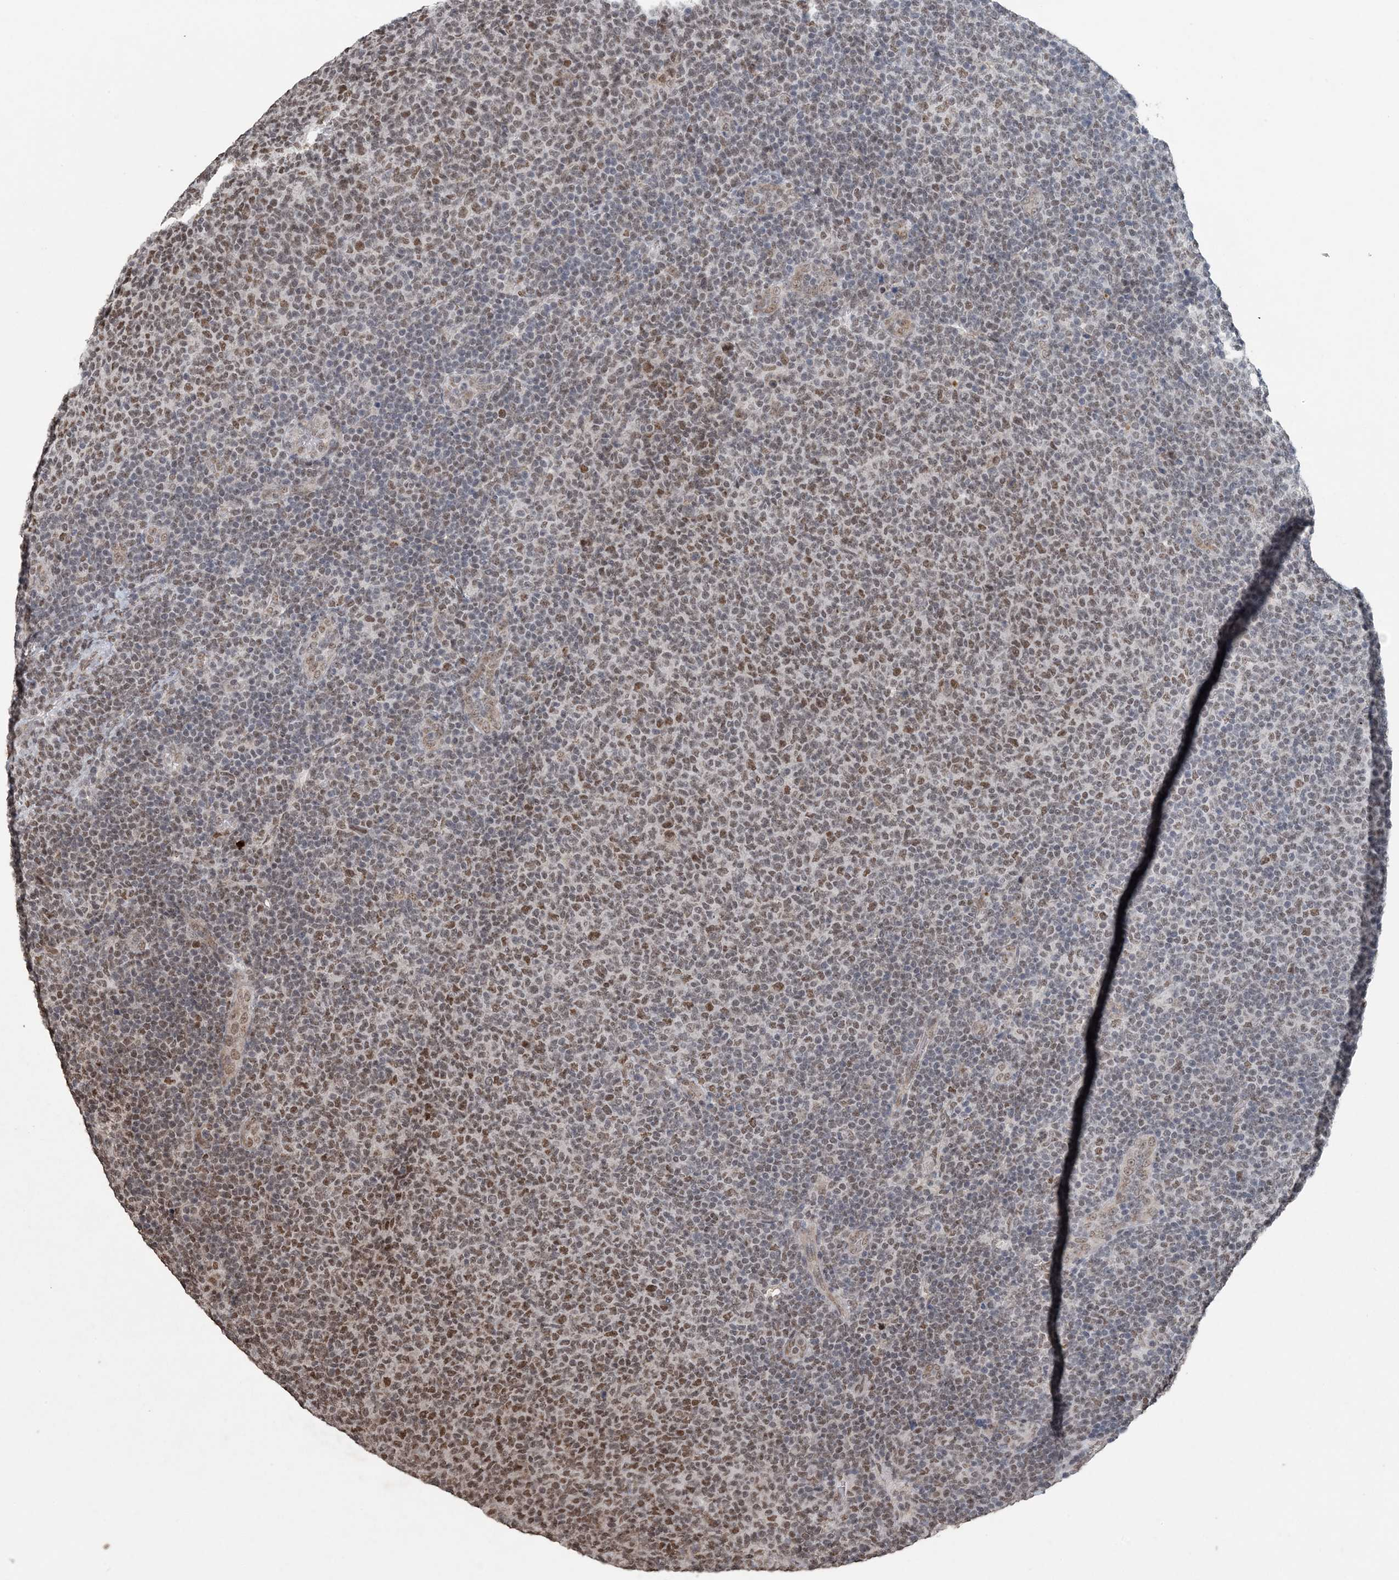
{"staining": {"intensity": "moderate", "quantity": "25%-75%", "location": "nuclear"}, "tissue": "lymphoma", "cell_type": "Tumor cells", "image_type": "cancer", "snomed": [{"axis": "morphology", "description": "Malignant lymphoma, non-Hodgkin's type, Low grade"}, {"axis": "topography", "description": "Lymph node"}], "caption": "Low-grade malignant lymphoma, non-Hodgkin's type stained for a protein demonstrates moderate nuclear positivity in tumor cells.", "gene": "MBD2", "patient": {"sex": "male", "age": 66}}